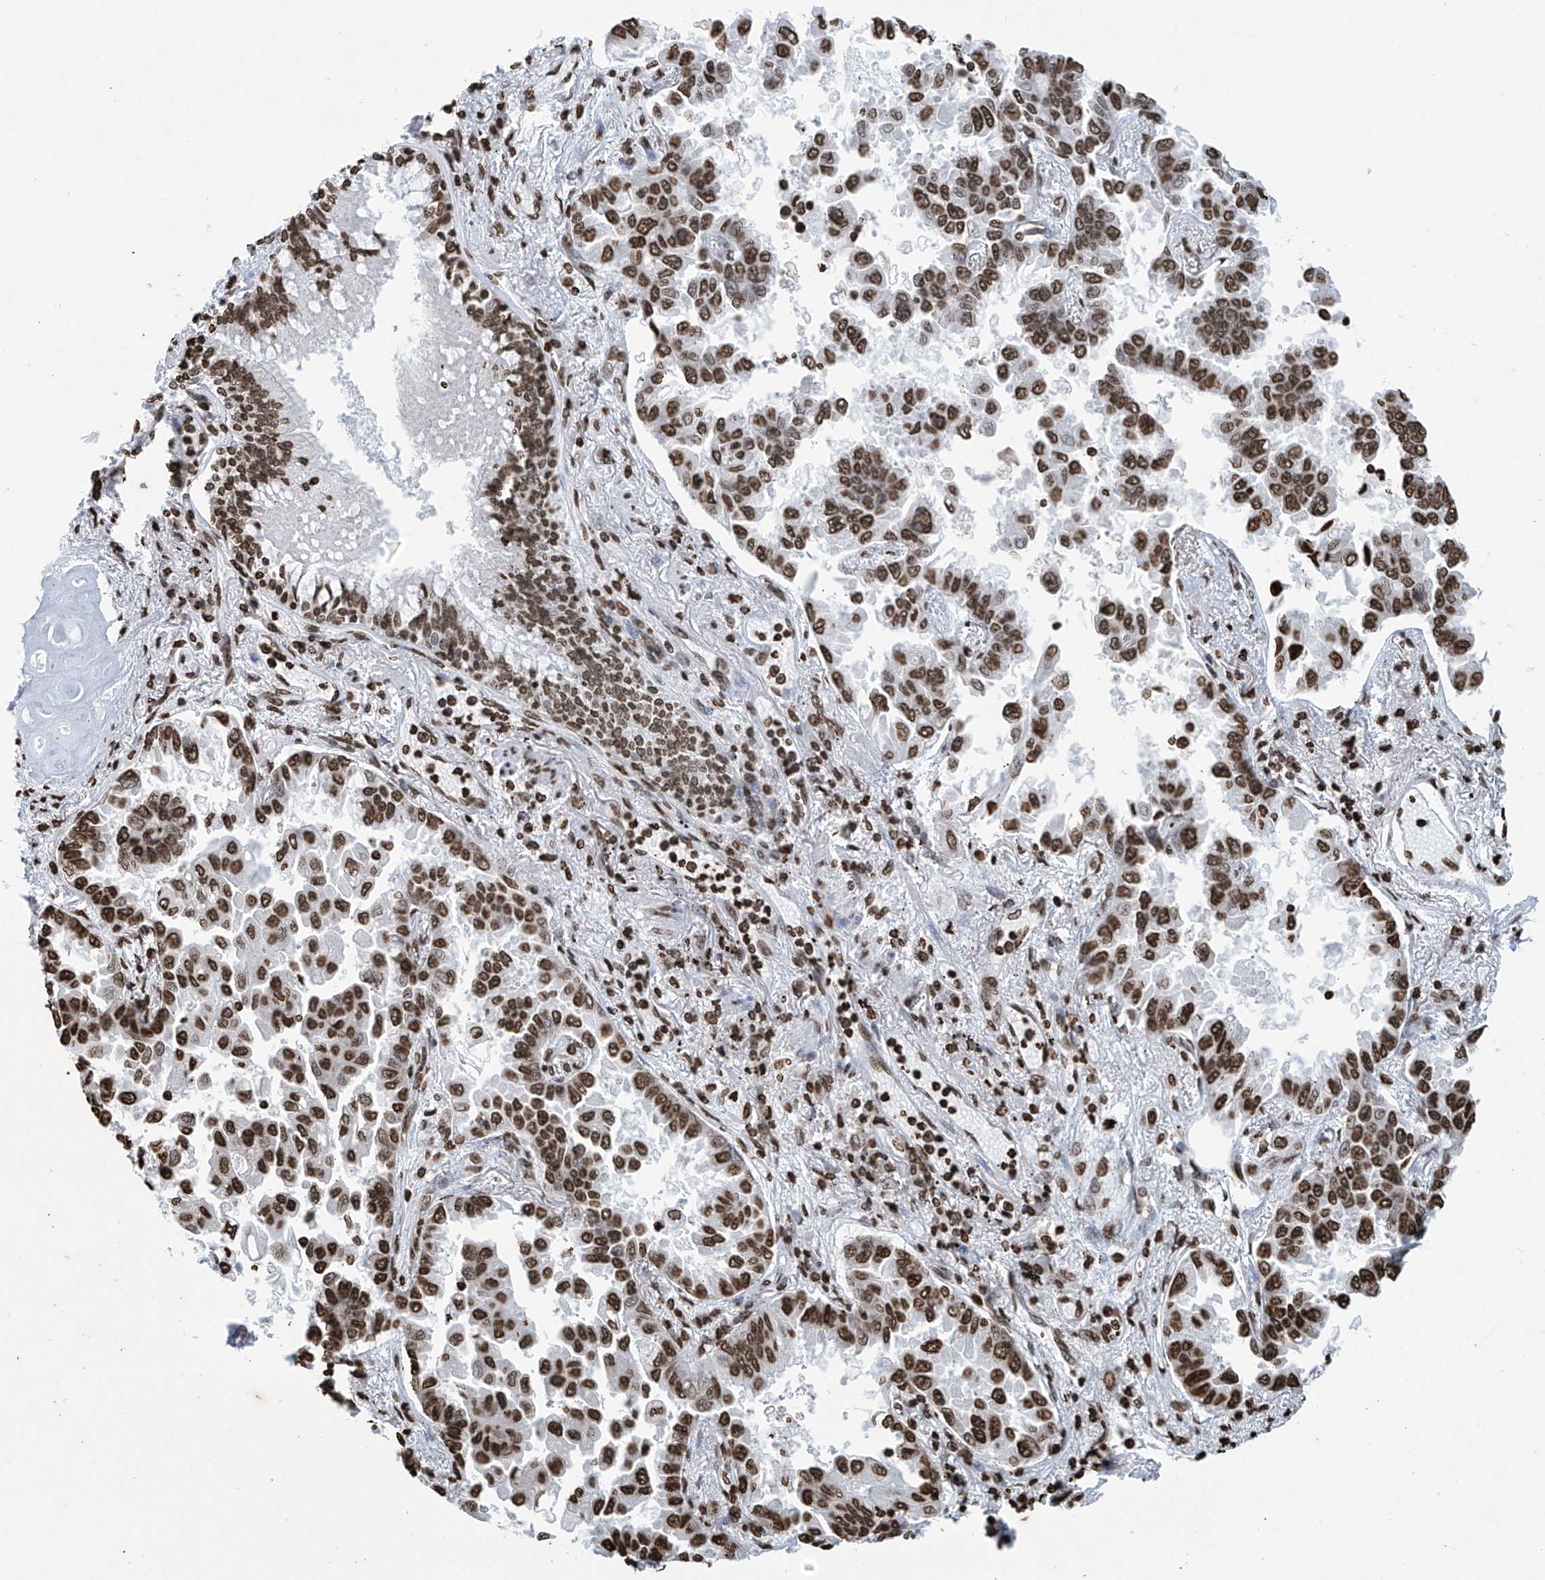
{"staining": {"intensity": "strong", "quantity": ">75%", "location": "nuclear"}, "tissue": "lung cancer", "cell_type": "Tumor cells", "image_type": "cancer", "snomed": [{"axis": "morphology", "description": "Adenocarcinoma, NOS"}, {"axis": "topography", "description": "Lung"}], "caption": "Immunohistochemistry histopathology image of human lung cancer stained for a protein (brown), which exhibits high levels of strong nuclear positivity in about >75% of tumor cells.", "gene": "DPPA2", "patient": {"sex": "female", "age": 67}}